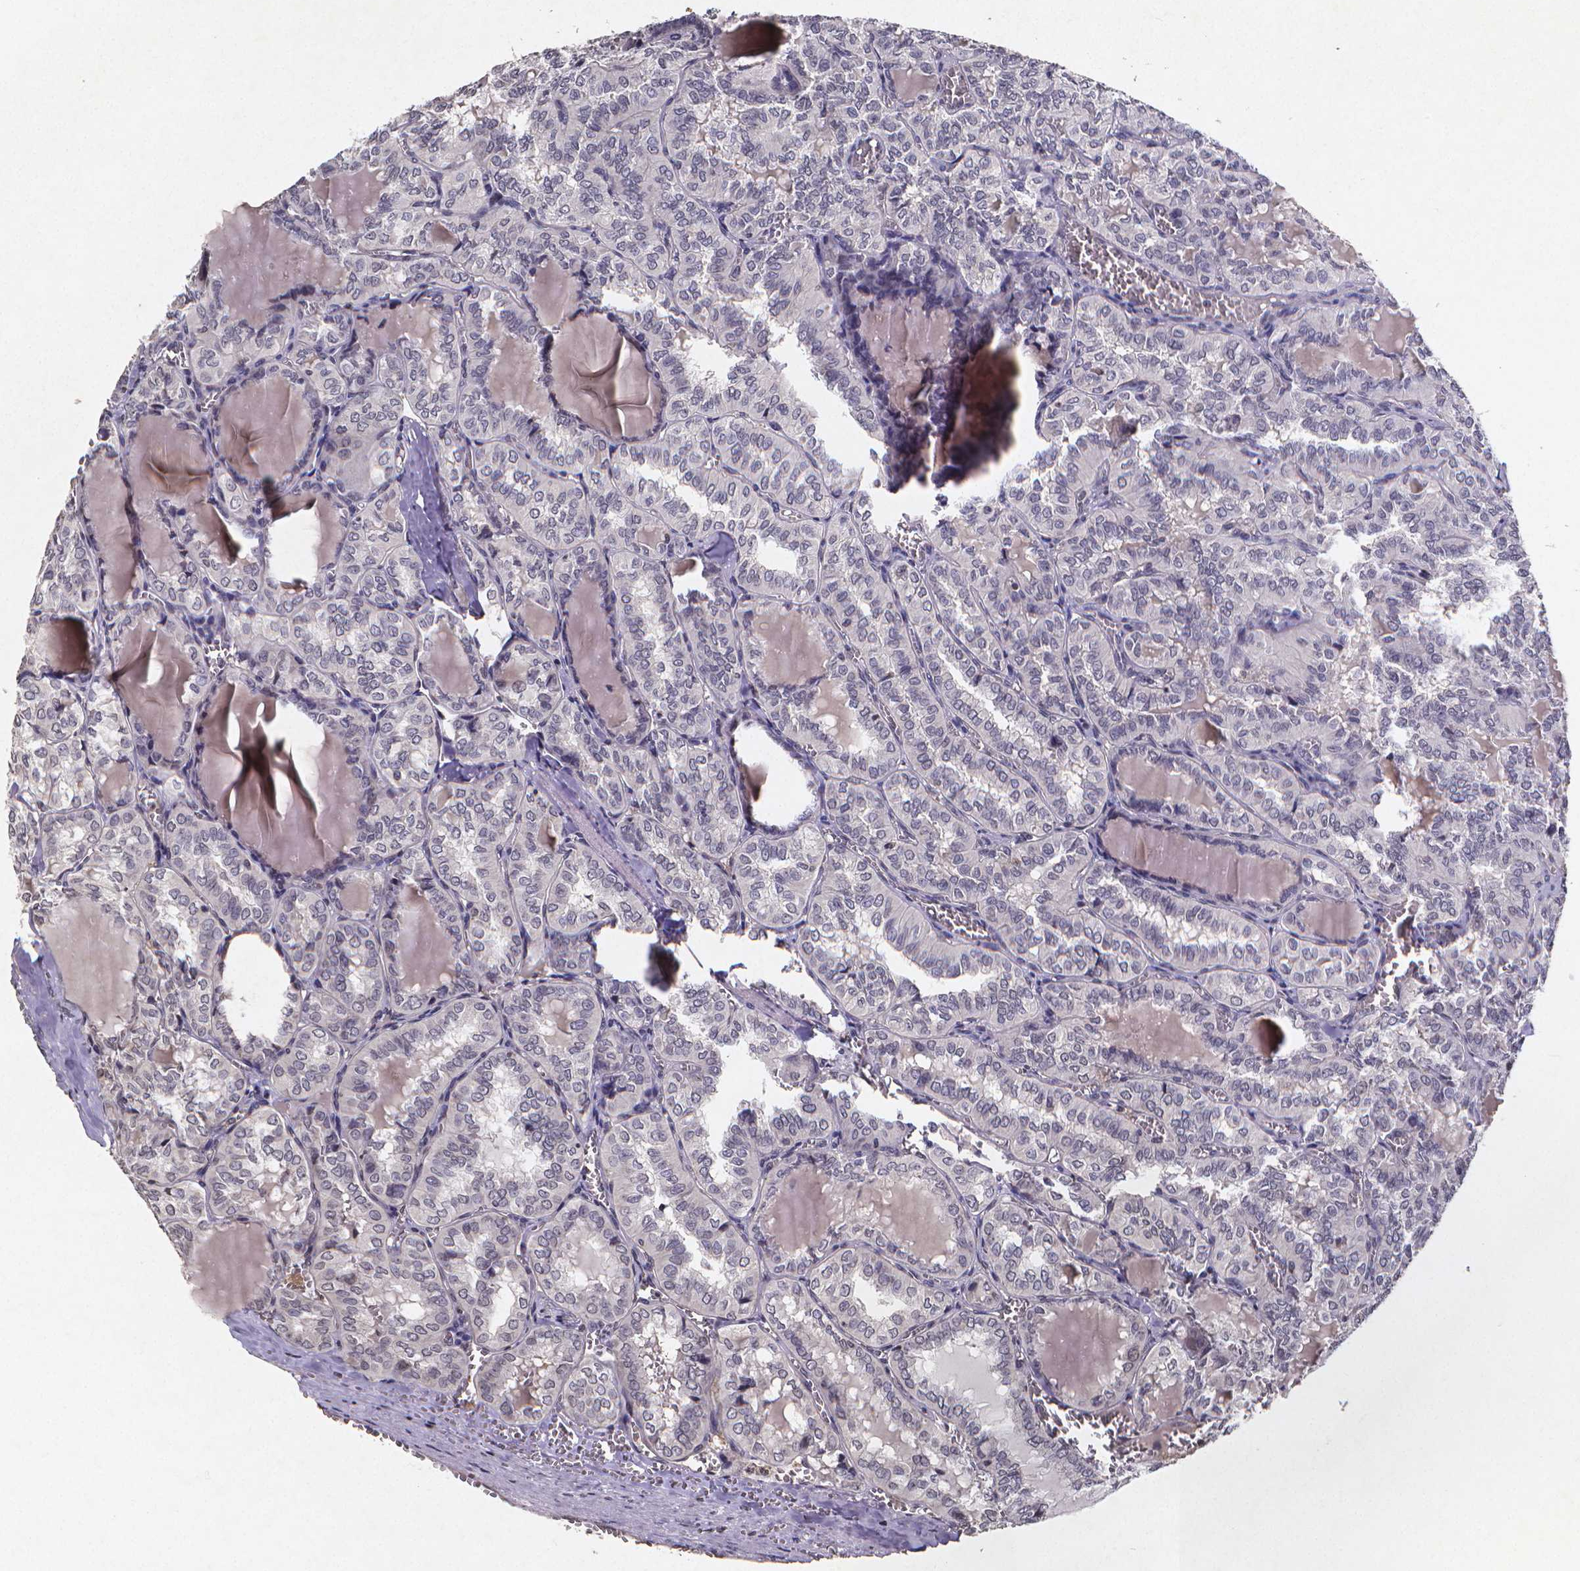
{"staining": {"intensity": "negative", "quantity": "none", "location": "none"}, "tissue": "thyroid cancer", "cell_type": "Tumor cells", "image_type": "cancer", "snomed": [{"axis": "morphology", "description": "Papillary adenocarcinoma, NOS"}, {"axis": "topography", "description": "Thyroid gland"}], "caption": "Thyroid cancer stained for a protein using immunohistochemistry (IHC) reveals no expression tumor cells.", "gene": "TP73", "patient": {"sex": "female", "age": 41}}